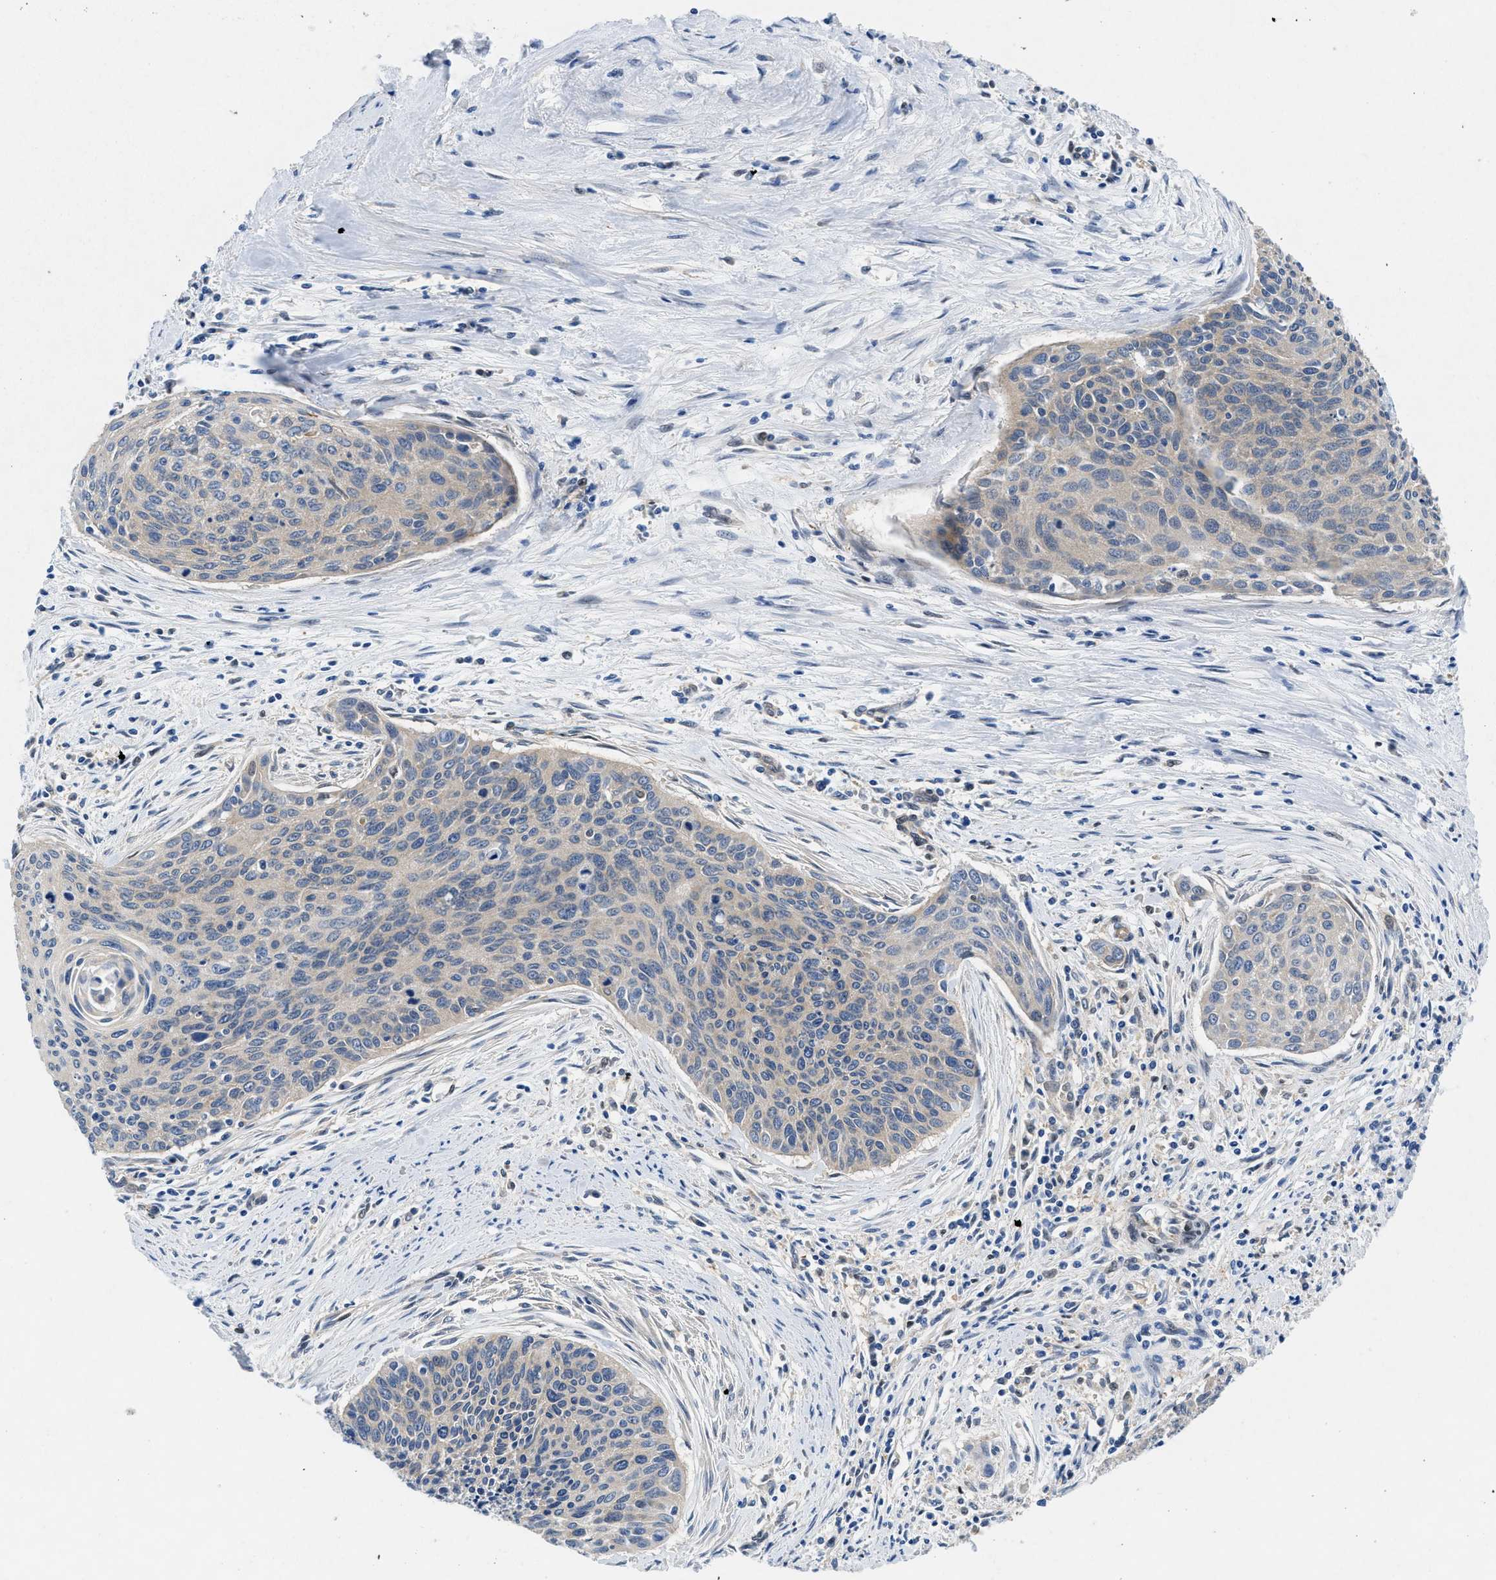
{"staining": {"intensity": "negative", "quantity": "none", "location": "none"}, "tissue": "cervical cancer", "cell_type": "Tumor cells", "image_type": "cancer", "snomed": [{"axis": "morphology", "description": "Squamous cell carcinoma, NOS"}, {"axis": "topography", "description": "Cervix"}], "caption": "Immunohistochemistry (IHC) of cervical cancer reveals no staining in tumor cells. (DAB (3,3'-diaminobenzidine) immunohistochemistry (IHC) visualized using brightfield microscopy, high magnification).", "gene": "COPS2", "patient": {"sex": "female", "age": 55}}